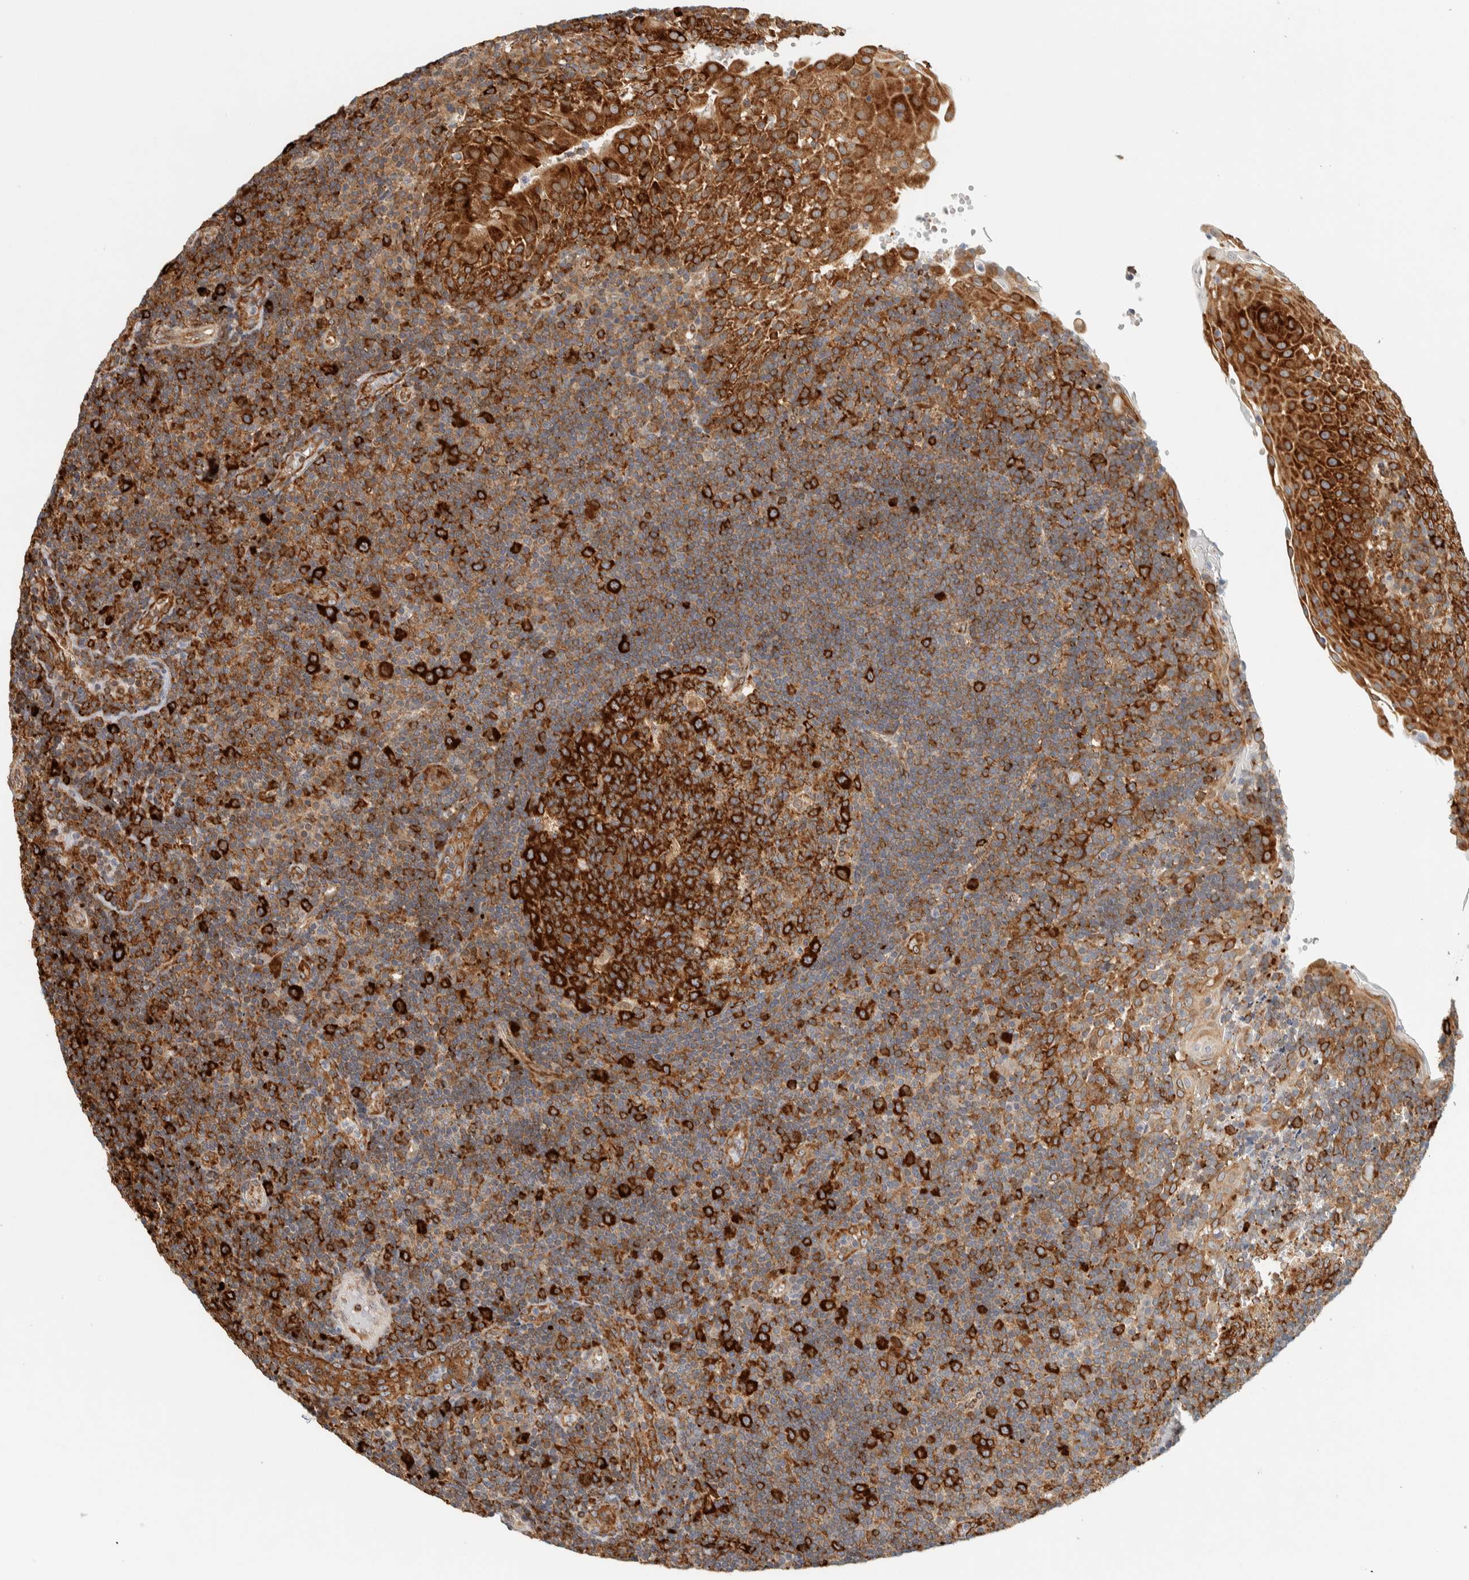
{"staining": {"intensity": "strong", "quantity": ">75%", "location": "cytoplasmic/membranous"}, "tissue": "tonsil", "cell_type": "Germinal center cells", "image_type": "normal", "snomed": [{"axis": "morphology", "description": "Normal tissue, NOS"}, {"axis": "topography", "description": "Tonsil"}], "caption": "Approximately >75% of germinal center cells in benign tonsil demonstrate strong cytoplasmic/membranous protein positivity as visualized by brown immunohistochemical staining.", "gene": "LLGL2", "patient": {"sex": "female", "age": 40}}